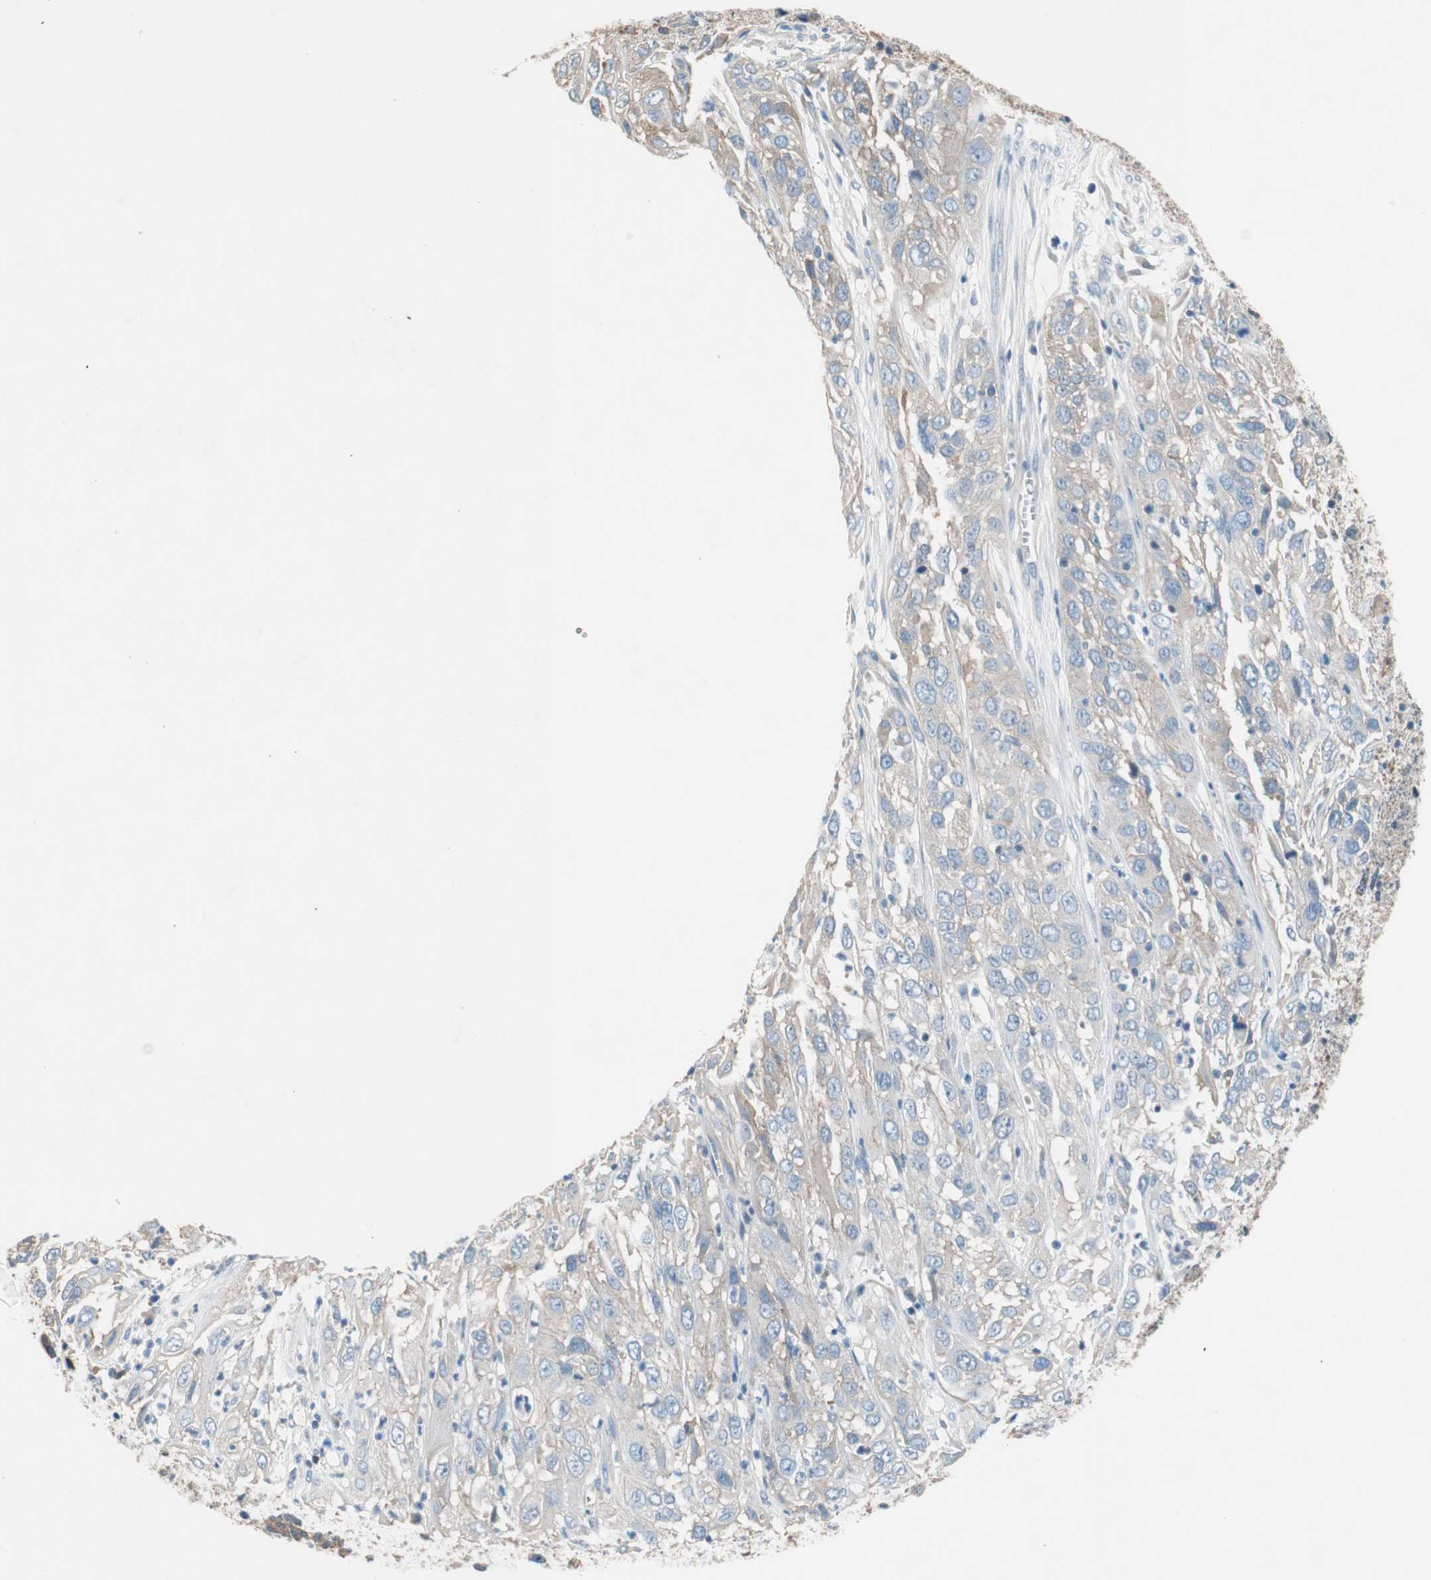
{"staining": {"intensity": "weak", "quantity": "25%-75%", "location": "cytoplasmic/membranous"}, "tissue": "cervical cancer", "cell_type": "Tumor cells", "image_type": "cancer", "snomed": [{"axis": "morphology", "description": "Squamous cell carcinoma, NOS"}, {"axis": "topography", "description": "Cervix"}], "caption": "Immunohistochemistry (DAB (3,3'-diaminobenzidine)) staining of squamous cell carcinoma (cervical) displays weak cytoplasmic/membranous protein expression in about 25%-75% of tumor cells.", "gene": "GLUL", "patient": {"sex": "female", "age": 32}}